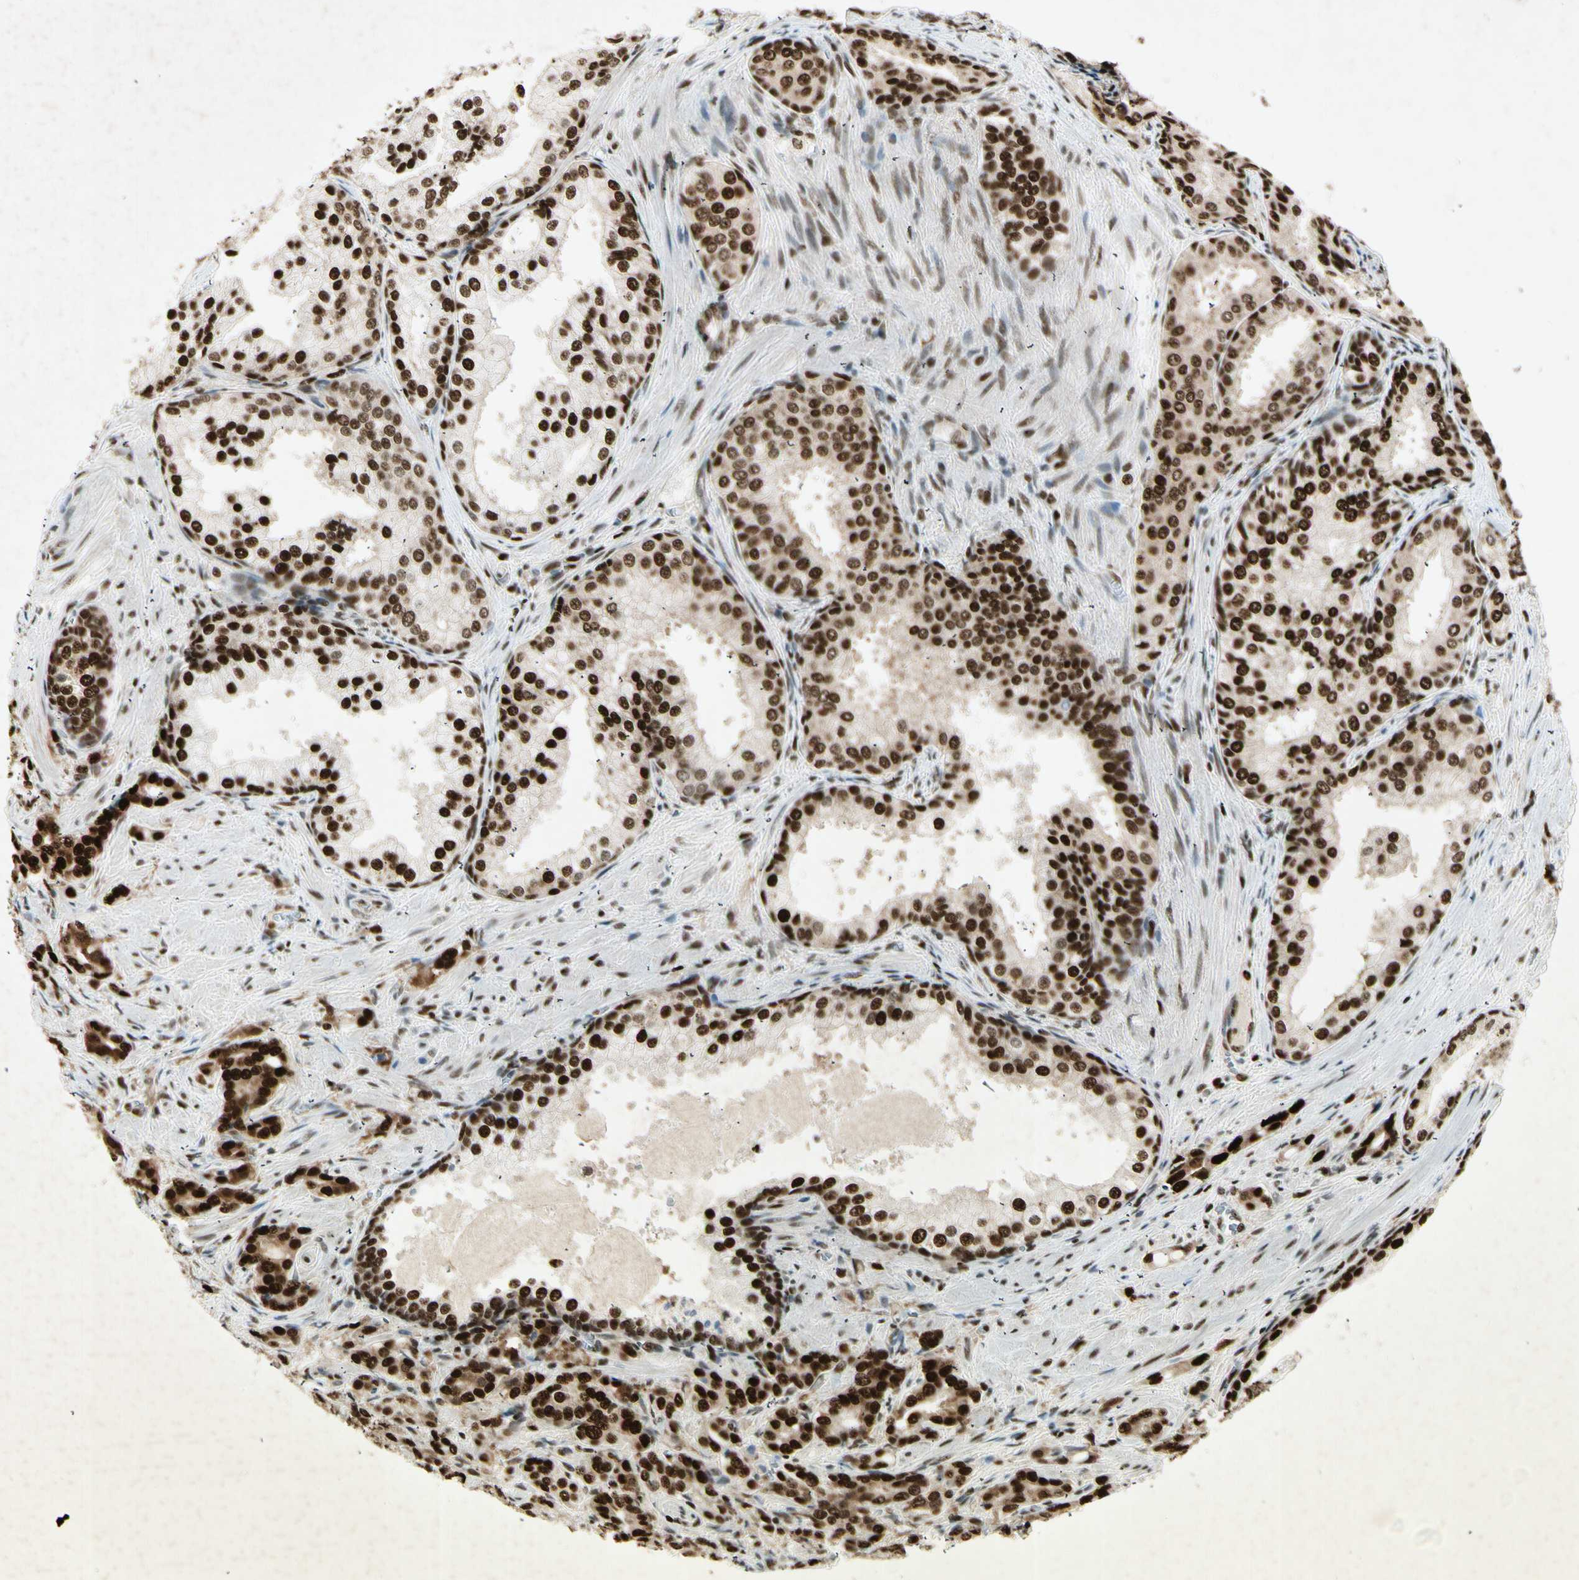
{"staining": {"intensity": "strong", "quantity": ">75%", "location": "nuclear"}, "tissue": "prostate cancer", "cell_type": "Tumor cells", "image_type": "cancer", "snomed": [{"axis": "morphology", "description": "Adenocarcinoma, High grade"}, {"axis": "topography", "description": "Prostate"}], "caption": "This is an image of IHC staining of prostate high-grade adenocarcinoma, which shows strong positivity in the nuclear of tumor cells.", "gene": "RNF43", "patient": {"sex": "male", "age": 64}}